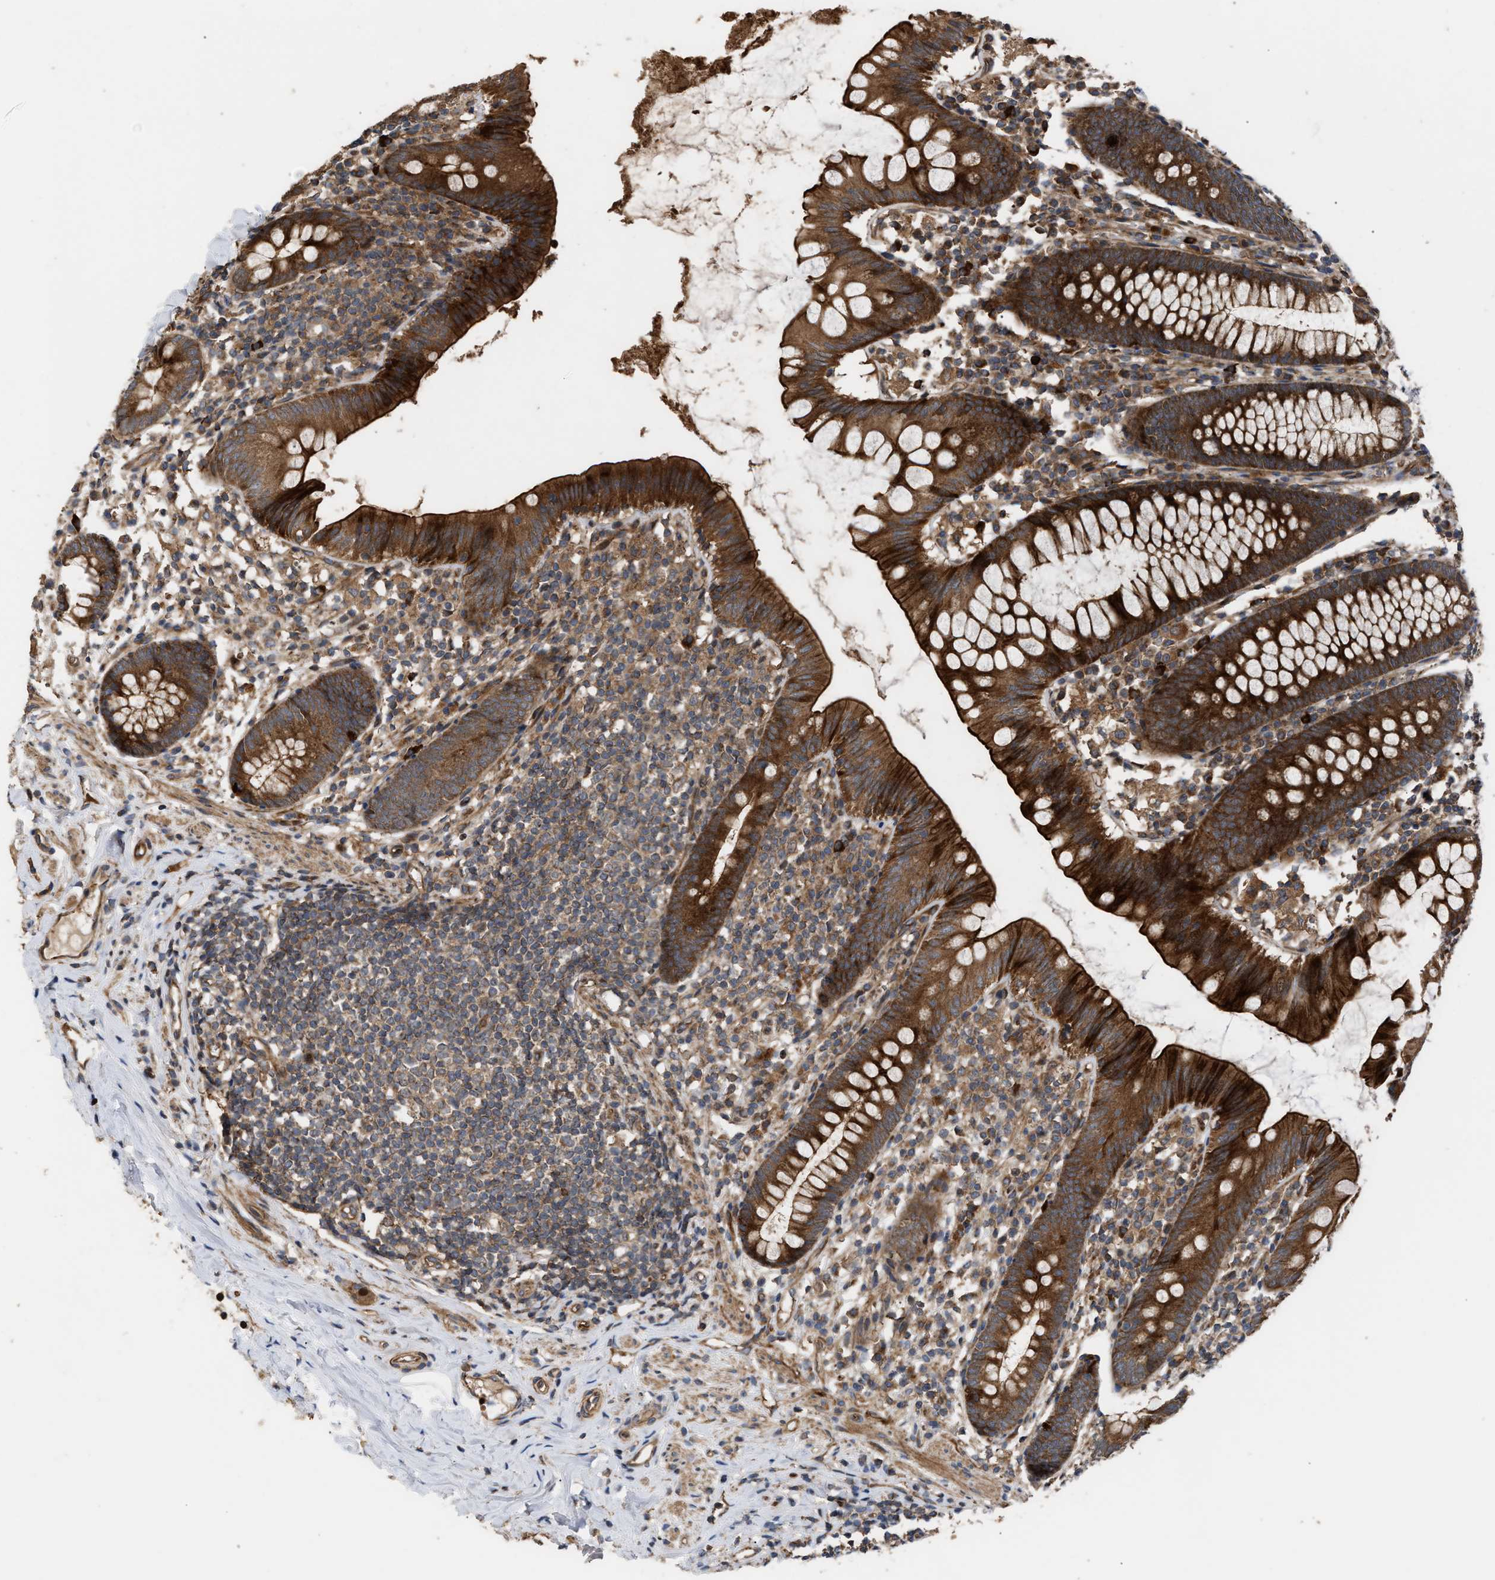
{"staining": {"intensity": "strong", "quantity": ">75%", "location": "cytoplasmic/membranous"}, "tissue": "appendix", "cell_type": "Glandular cells", "image_type": "normal", "snomed": [{"axis": "morphology", "description": "Normal tissue, NOS"}, {"axis": "topography", "description": "Appendix"}], "caption": "A brown stain highlights strong cytoplasmic/membranous positivity of a protein in glandular cells of normal appendix.", "gene": "STAU1", "patient": {"sex": "male", "age": 52}}